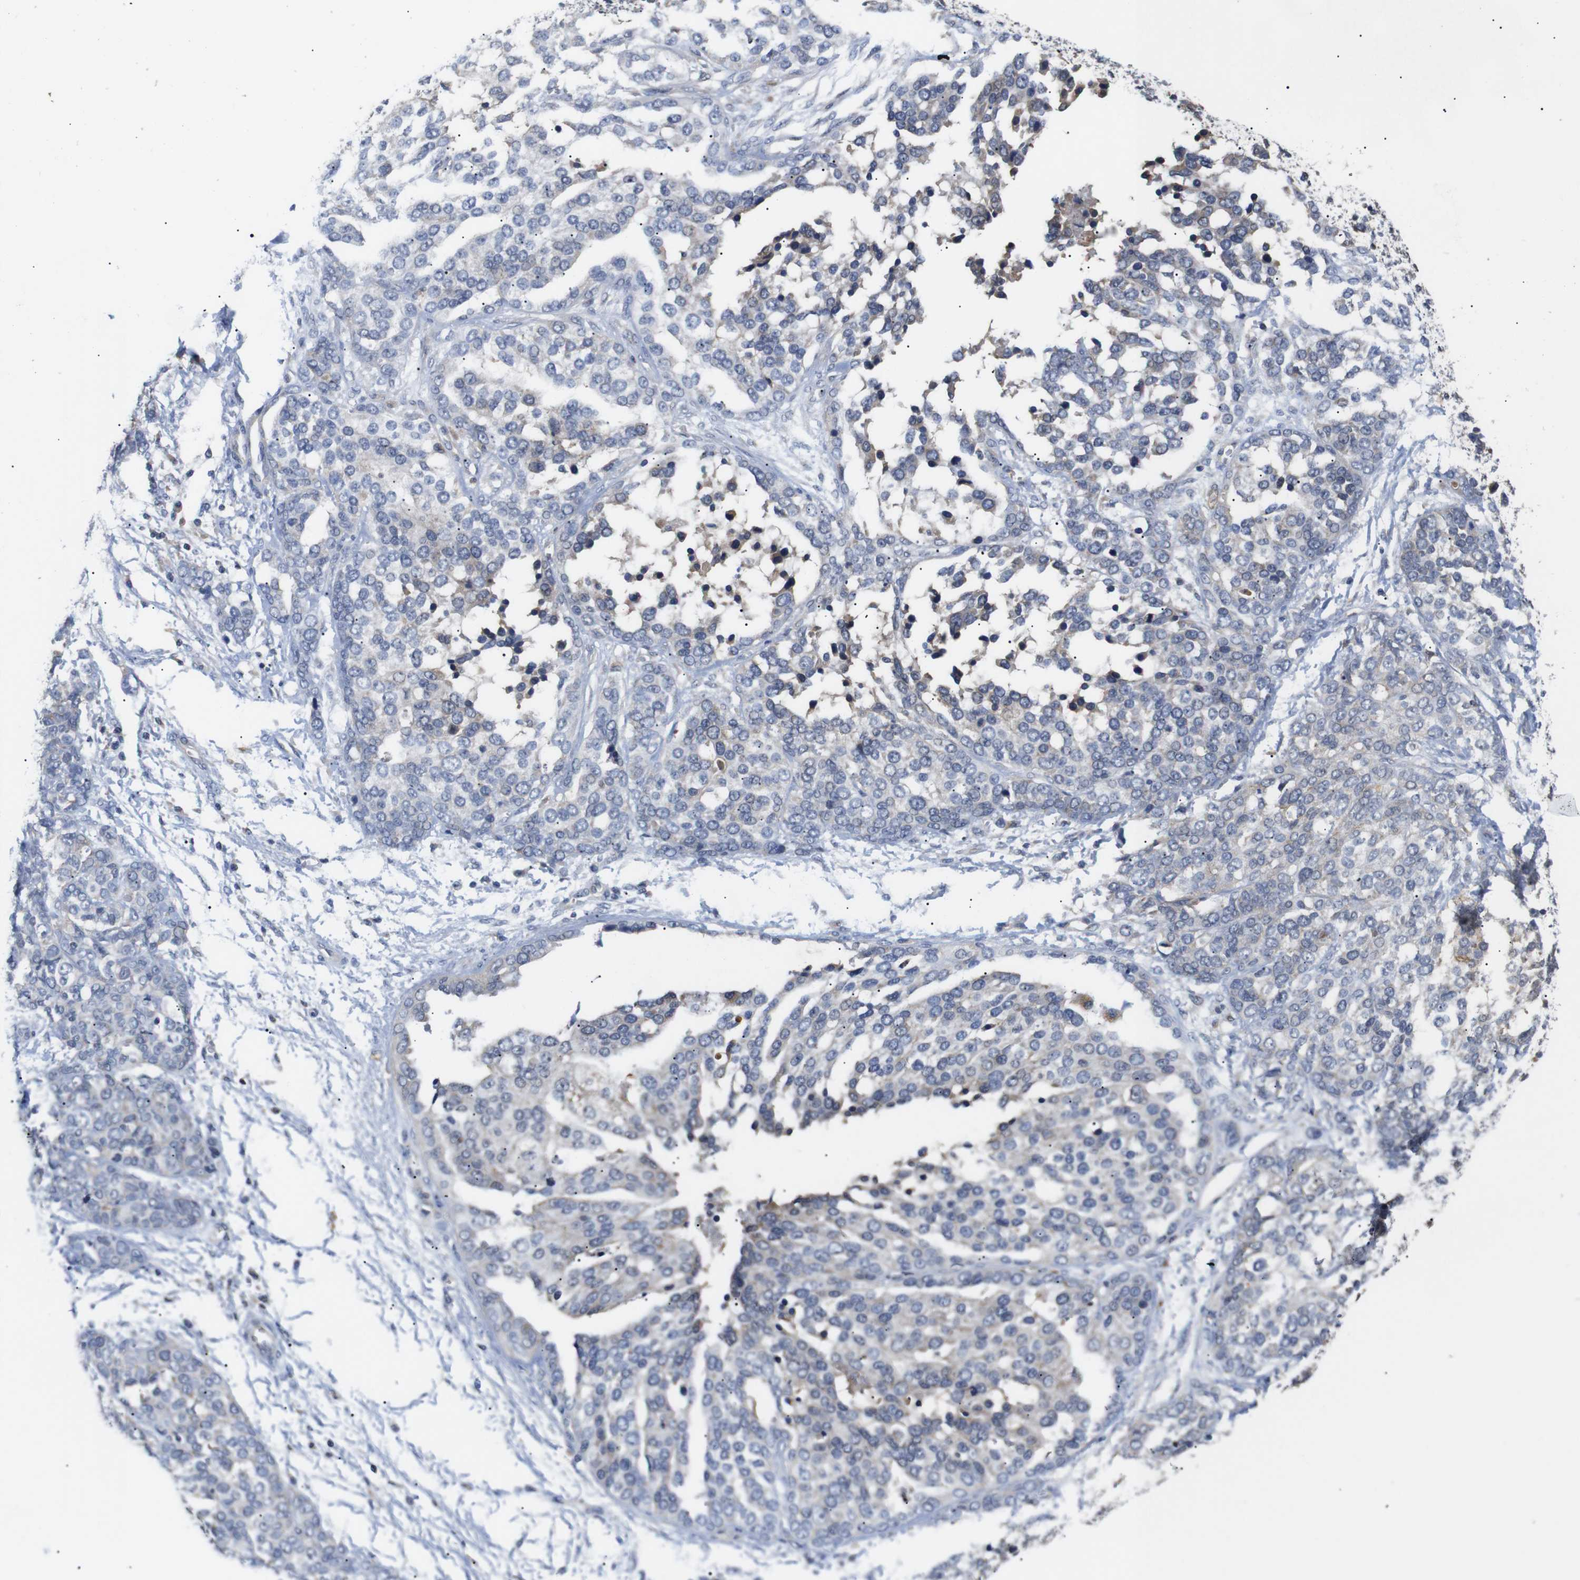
{"staining": {"intensity": "negative", "quantity": "none", "location": "none"}, "tissue": "ovarian cancer", "cell_type": "Tumor cells", "image_type": "cancer", "snomed": [{"axis": "morphology", "description": "Cystadenocarcinoma, serous, NOS"}, {"axis": "topography", "description": "Ovary"}], "caption": "High magnification brightfield microscopy of ovarian cancer stained with DAB (brown) and counterstained with hematoxylin (blue): tumor cells show no significant staining.", "gene": "DDR1", "patient": {"sex": "female", "age": 44}}